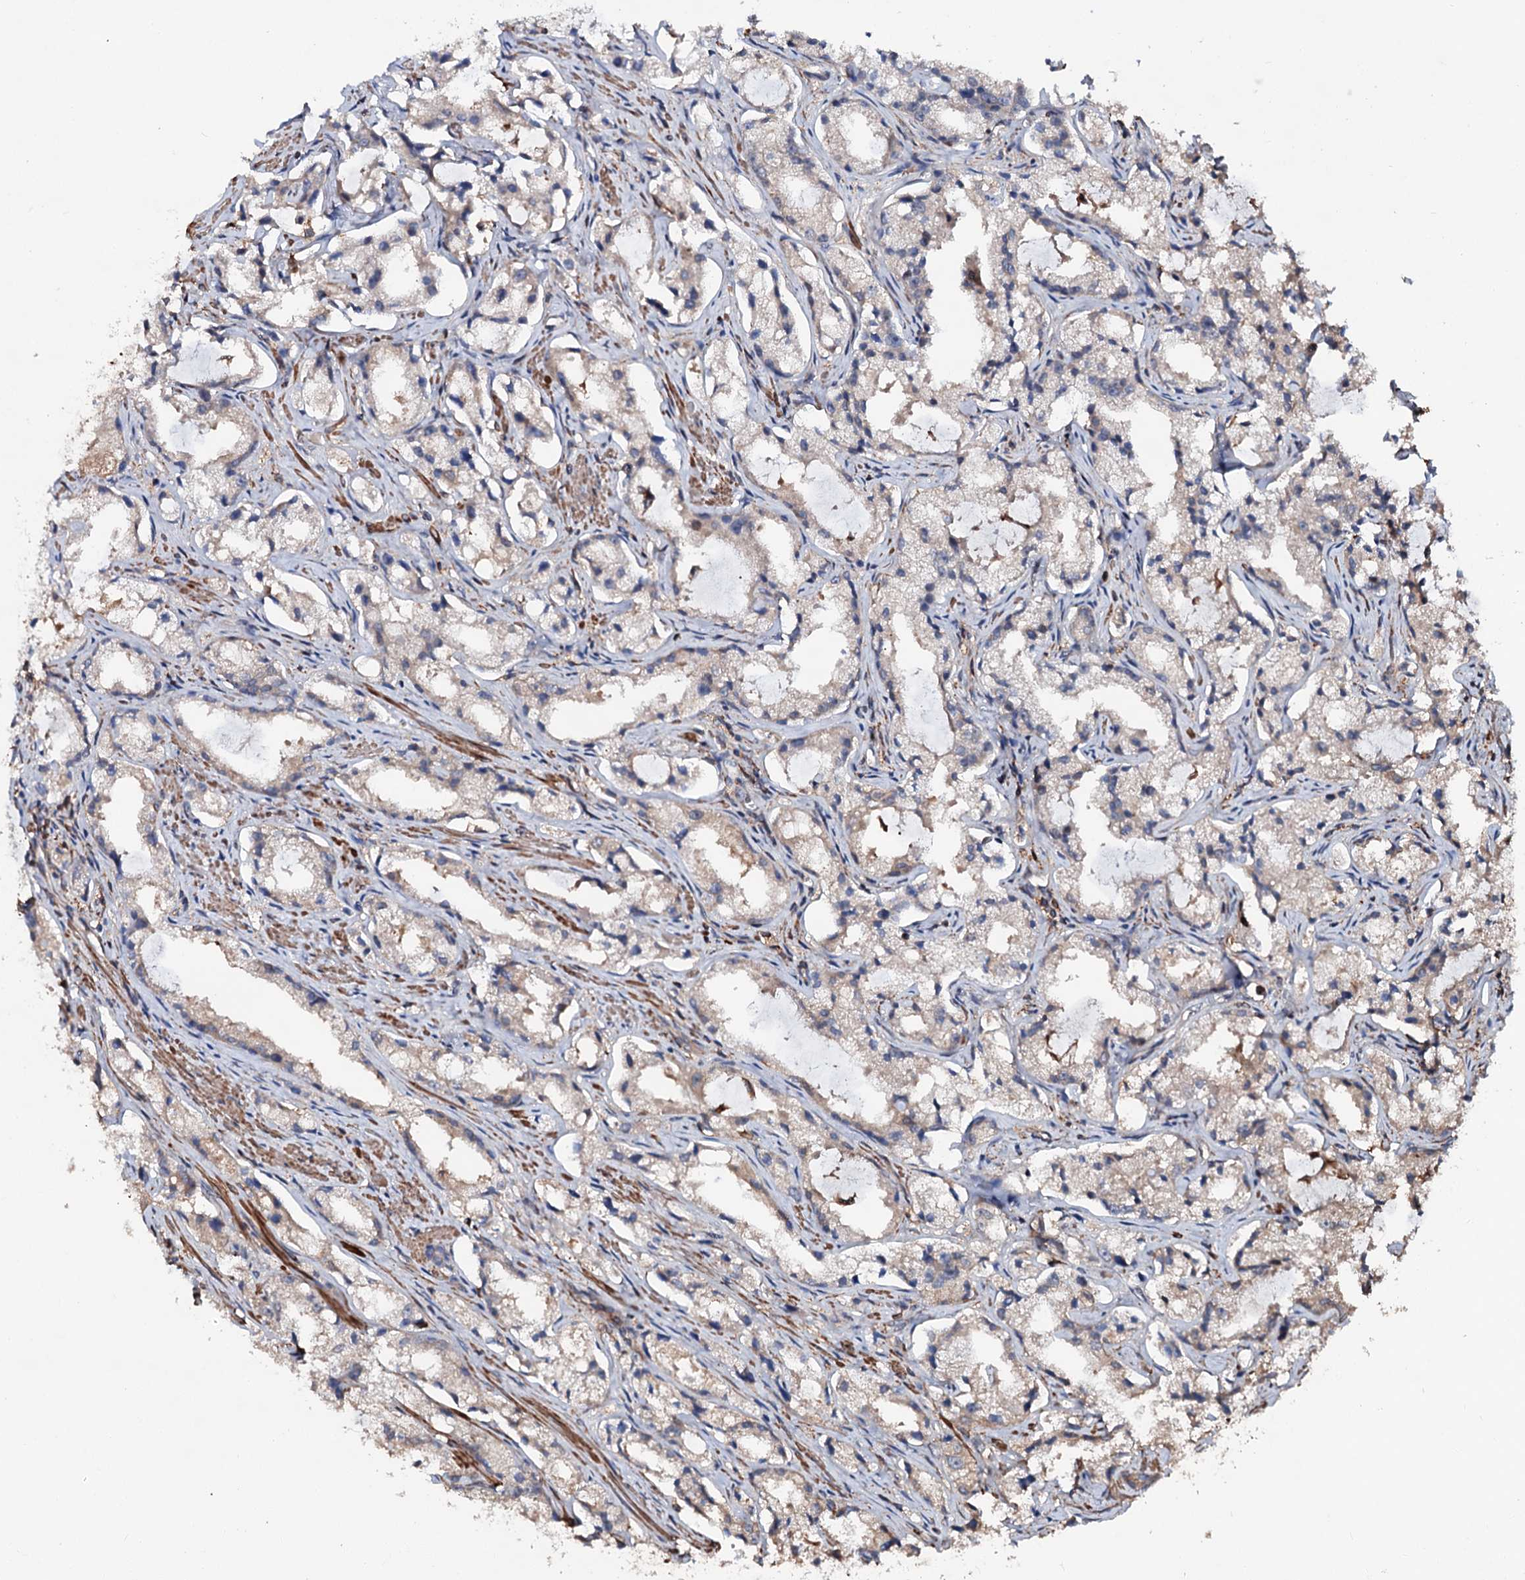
{"staining": {"intensity": "weak", "quantity": "<25%", "location": "cytoplasmic/membranous"}, "tissue": "prostate cancer", "cell_type": "Tumor cells", "image_type": "cancer", "snomed": [{"axis": "morphology", "description": "Adenocarcinoma, High grade"}, {"axis": "topography", "description": "Prostate"}], "caption": "High power microscopy micrograph of an immunohistochemistry photomicrograph of high-grade adenocarcinoma (prostate), revealing no significant expression in tumor cells.", "gene": "GRIP1", "patient": {"sex": "male", "age": 66}}